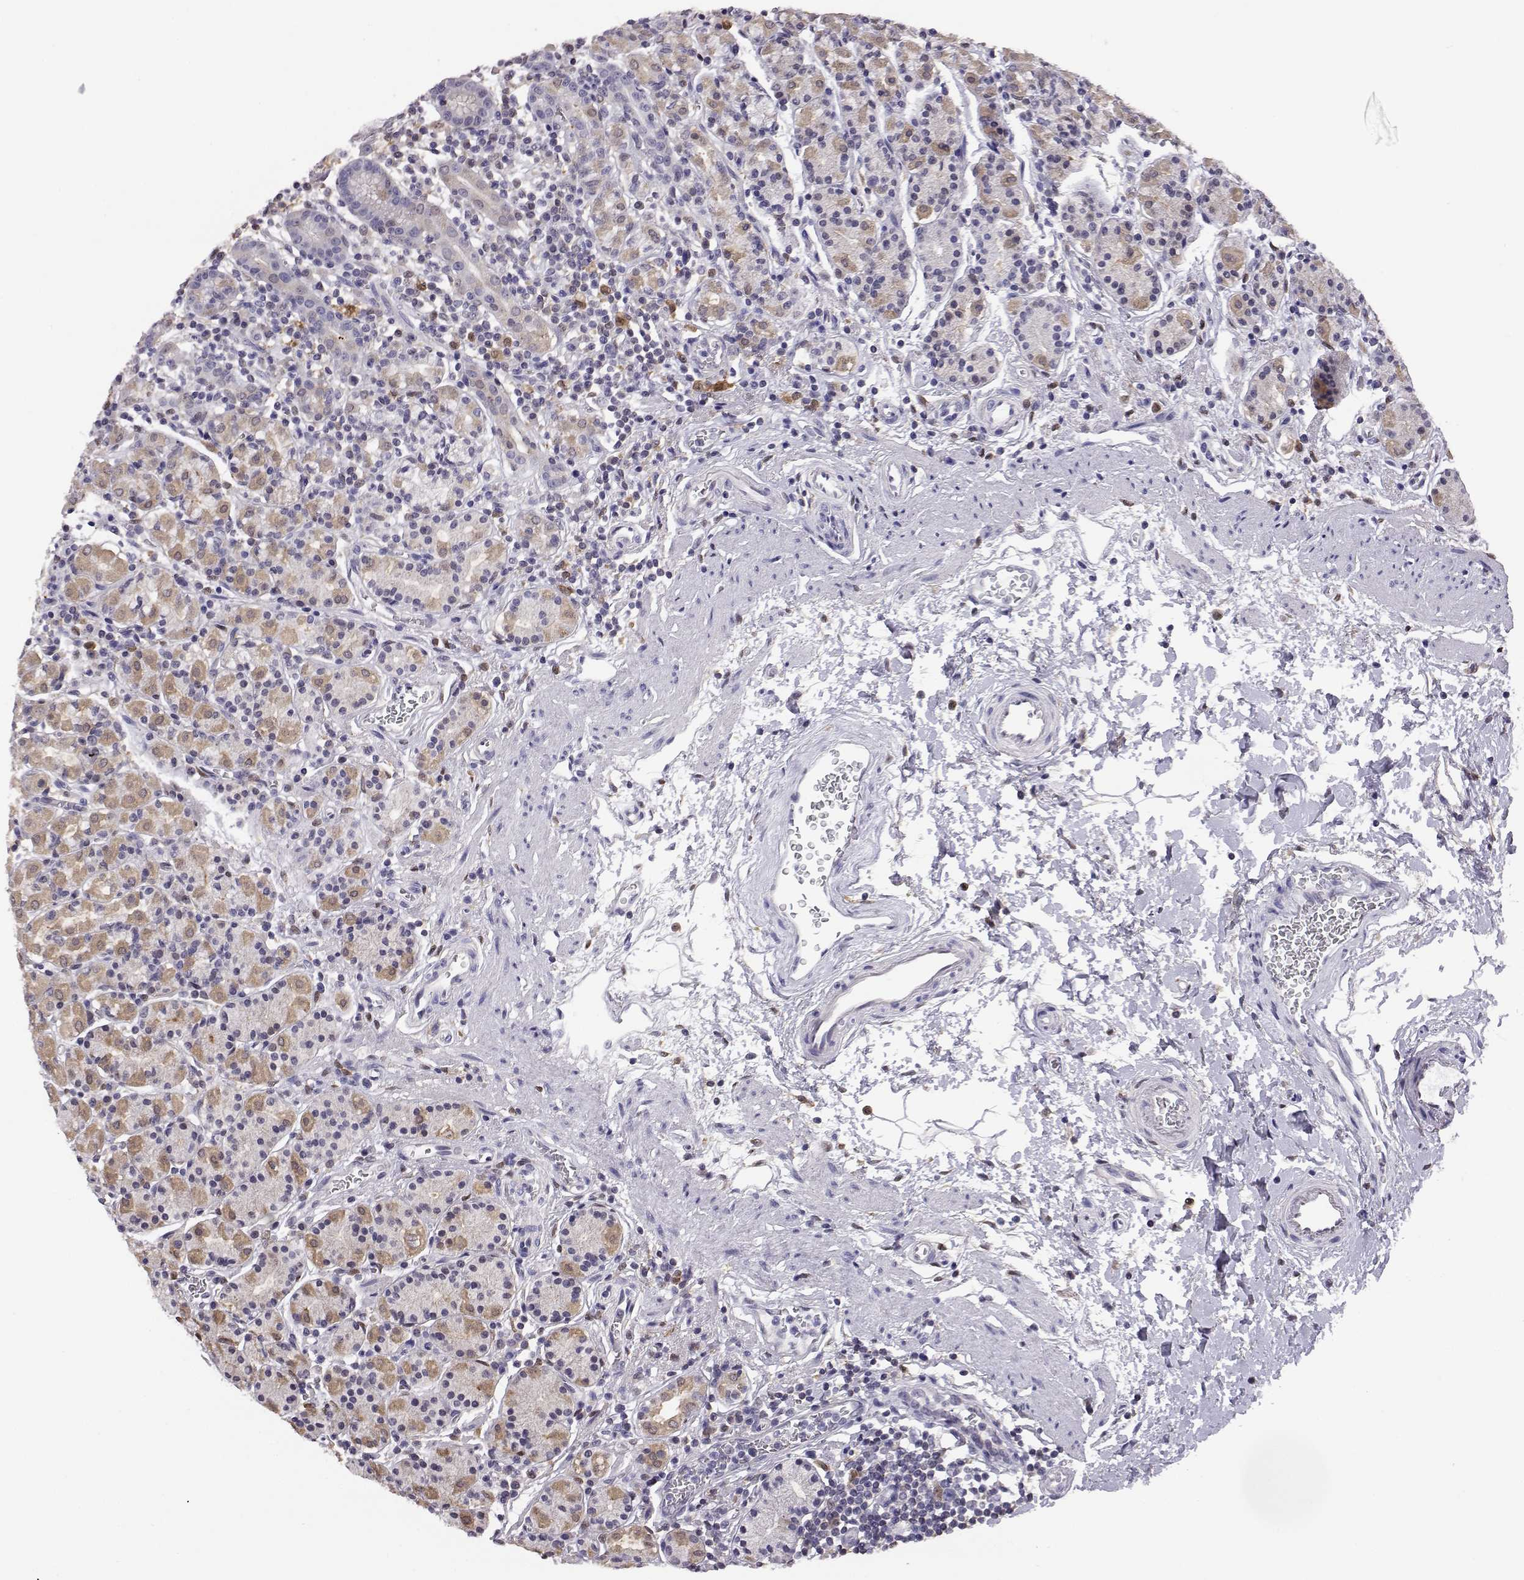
{"staining": {"intensity": "weak", "quantity": "<25%", "location": "cytoplasmic/membranous"}, "tissue": "stomach", "cell_type": "Glandular cells", "image_type": "normal", "snomed": [{"axis": "morphology", "description": "Normal tissue, NOS"}, {"axis": "topography", "description": "Stomach, upper"}, {"axis": "topography", "description": "Stomach"}], "caption": "A high-resolution photomicrograph shows immunohistochemistry (IHC) staining of benign stomach, which shows no significant staining in glandular cells. (IHC, brightfield microscopy, high magnification).", "gene": "AKR1B1", "patient": {"sex": "male", "age": 62}}